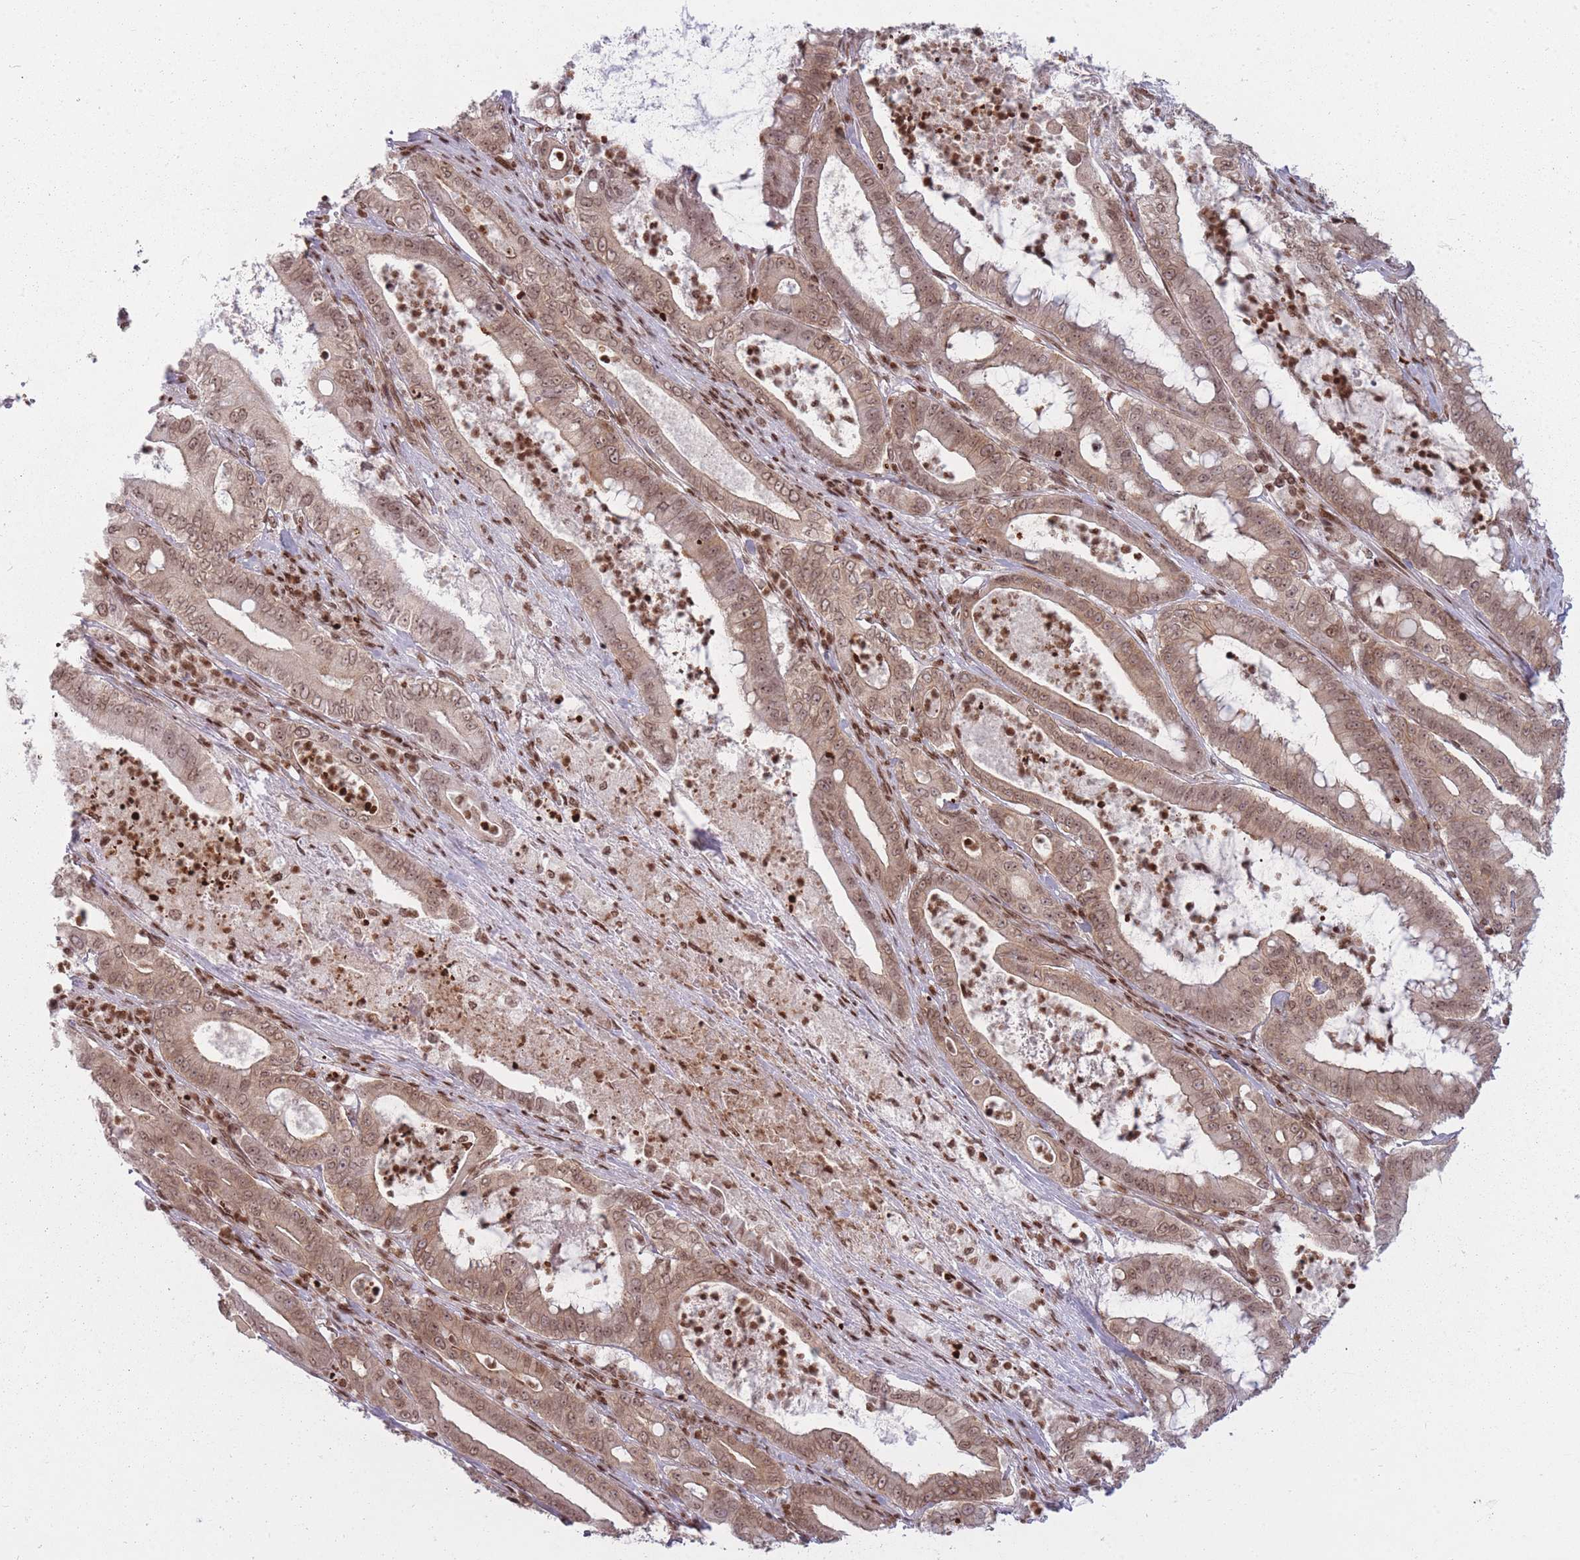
{"staining": {"intensity": "moderate", "quantity": ">75%", "location": "cytoplasmic/membranous,nuclear"}, "tissue": "pancreatic cancer", "cell_type": "Tumor cells", "image_type": "cancer", "snomed": [{"axis": "morphology", "description": "Adenocarcinoma, NOS"}, {"axis": "topography", "description": "Pancreas"}], "caption": "Immunohistochemistry (IHC) photomicrograph of neoplastic tissue: human pancreatic cancer stained using immunohistochemistry demonstrates medium levels of moderate protein expression localized specifically in the cytoplasmic/membranous and nuclear of tumor cells, appearing as a cytoplasmic/membranous and nuclear brown color.", "gene": "TMC6", "patient": {"sex": "male", "age": 71}}